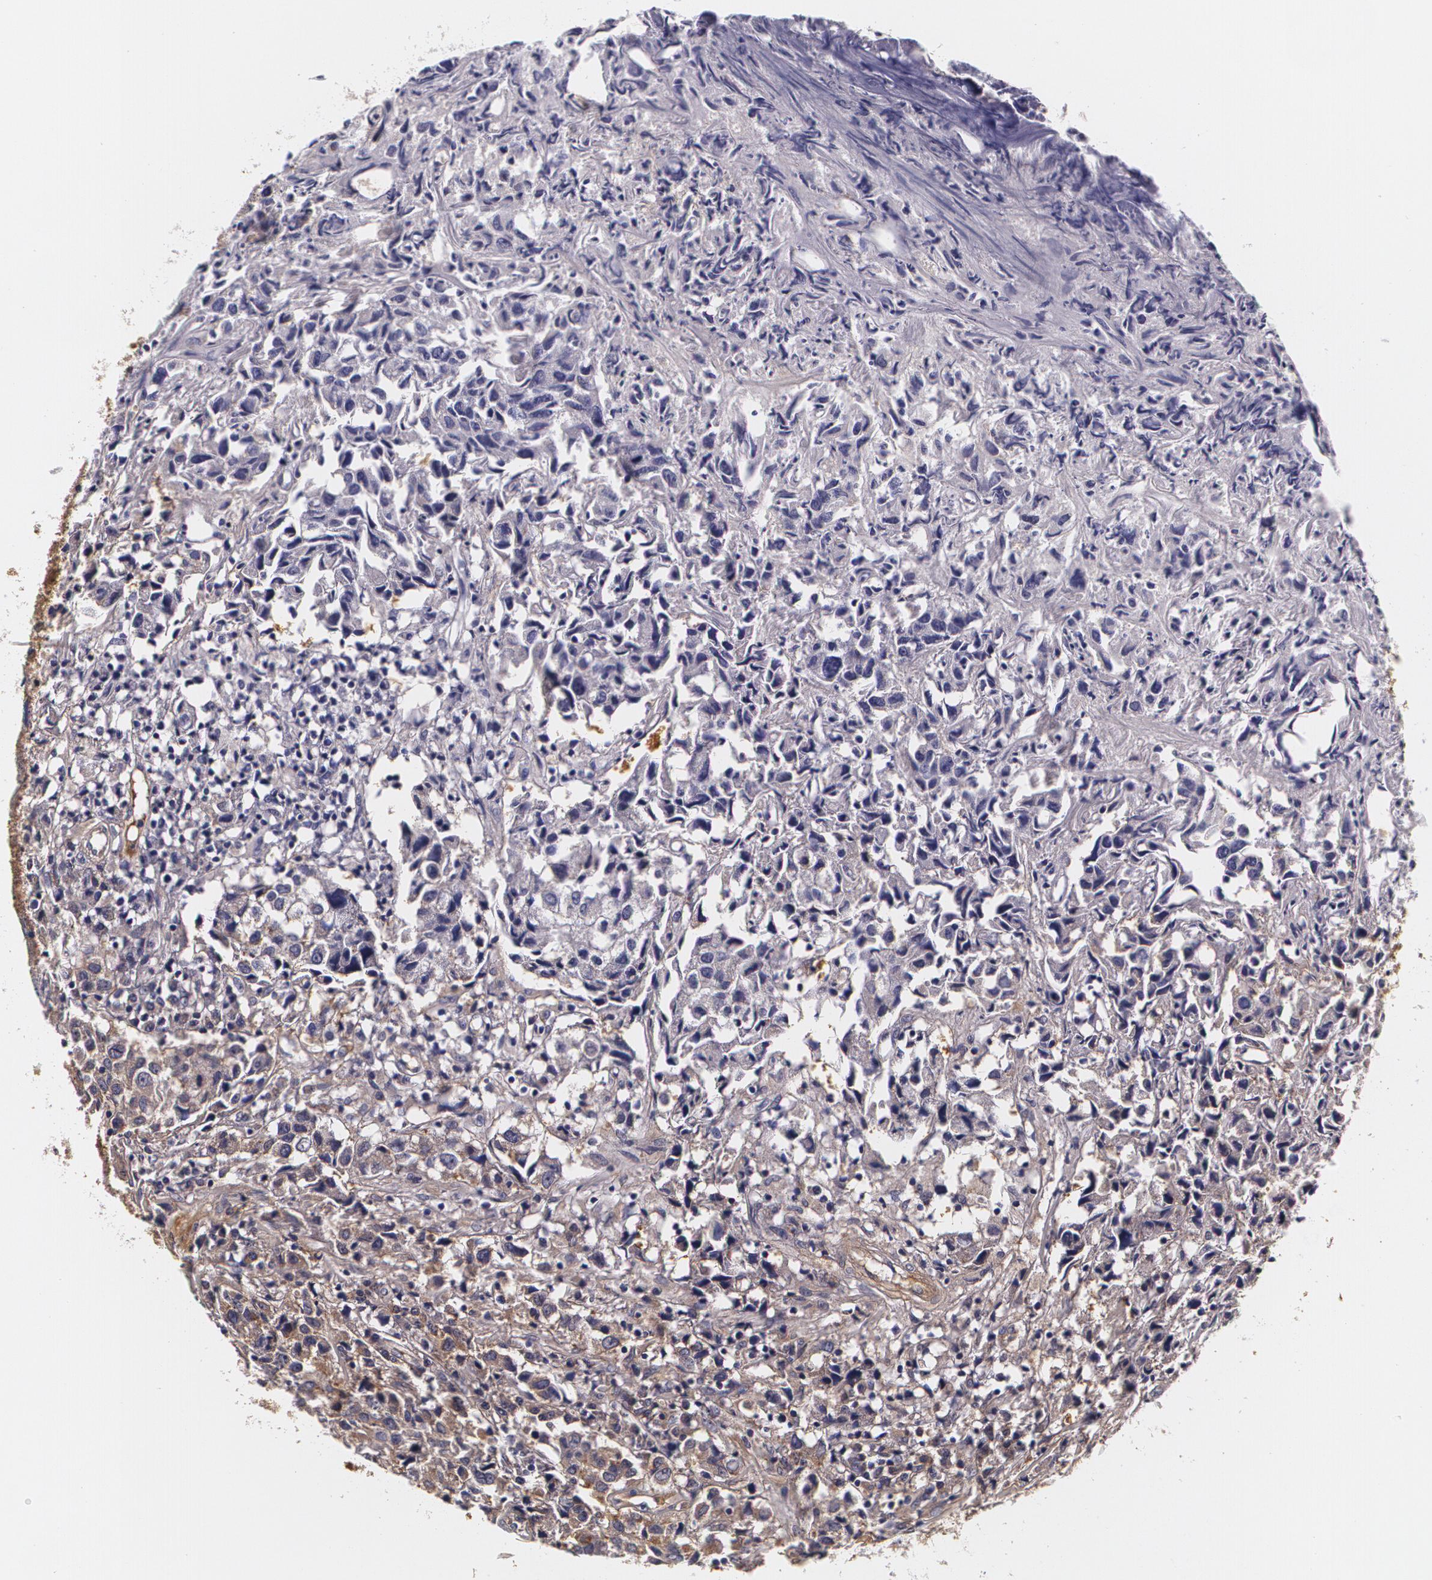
{"staining": {"intensity": "negative", "quantity": "none", "location": "none"}, "tissue": "urothelial cancer", "cell_type": "Tumor cells", "image_type": "cancer", "snomed": [{"axis": "morphology", "description": "Urothelial carcinoma, High grade"}, {"axis": "topography", "description": "Urinary bladder"}], "caption": "This photomicrograph is of urothelial cancer stained with immunohistochemistry (IHC) to label a protein in brown with the nuclei are counter-stained blue. There is no expression in tumor cells. (Brightfield microscopy of DAB (3,3'-diaminobenzidine) IHC at high magnification).", "gene": "TTR", "patient": {"sex": "female", "age": 75}}